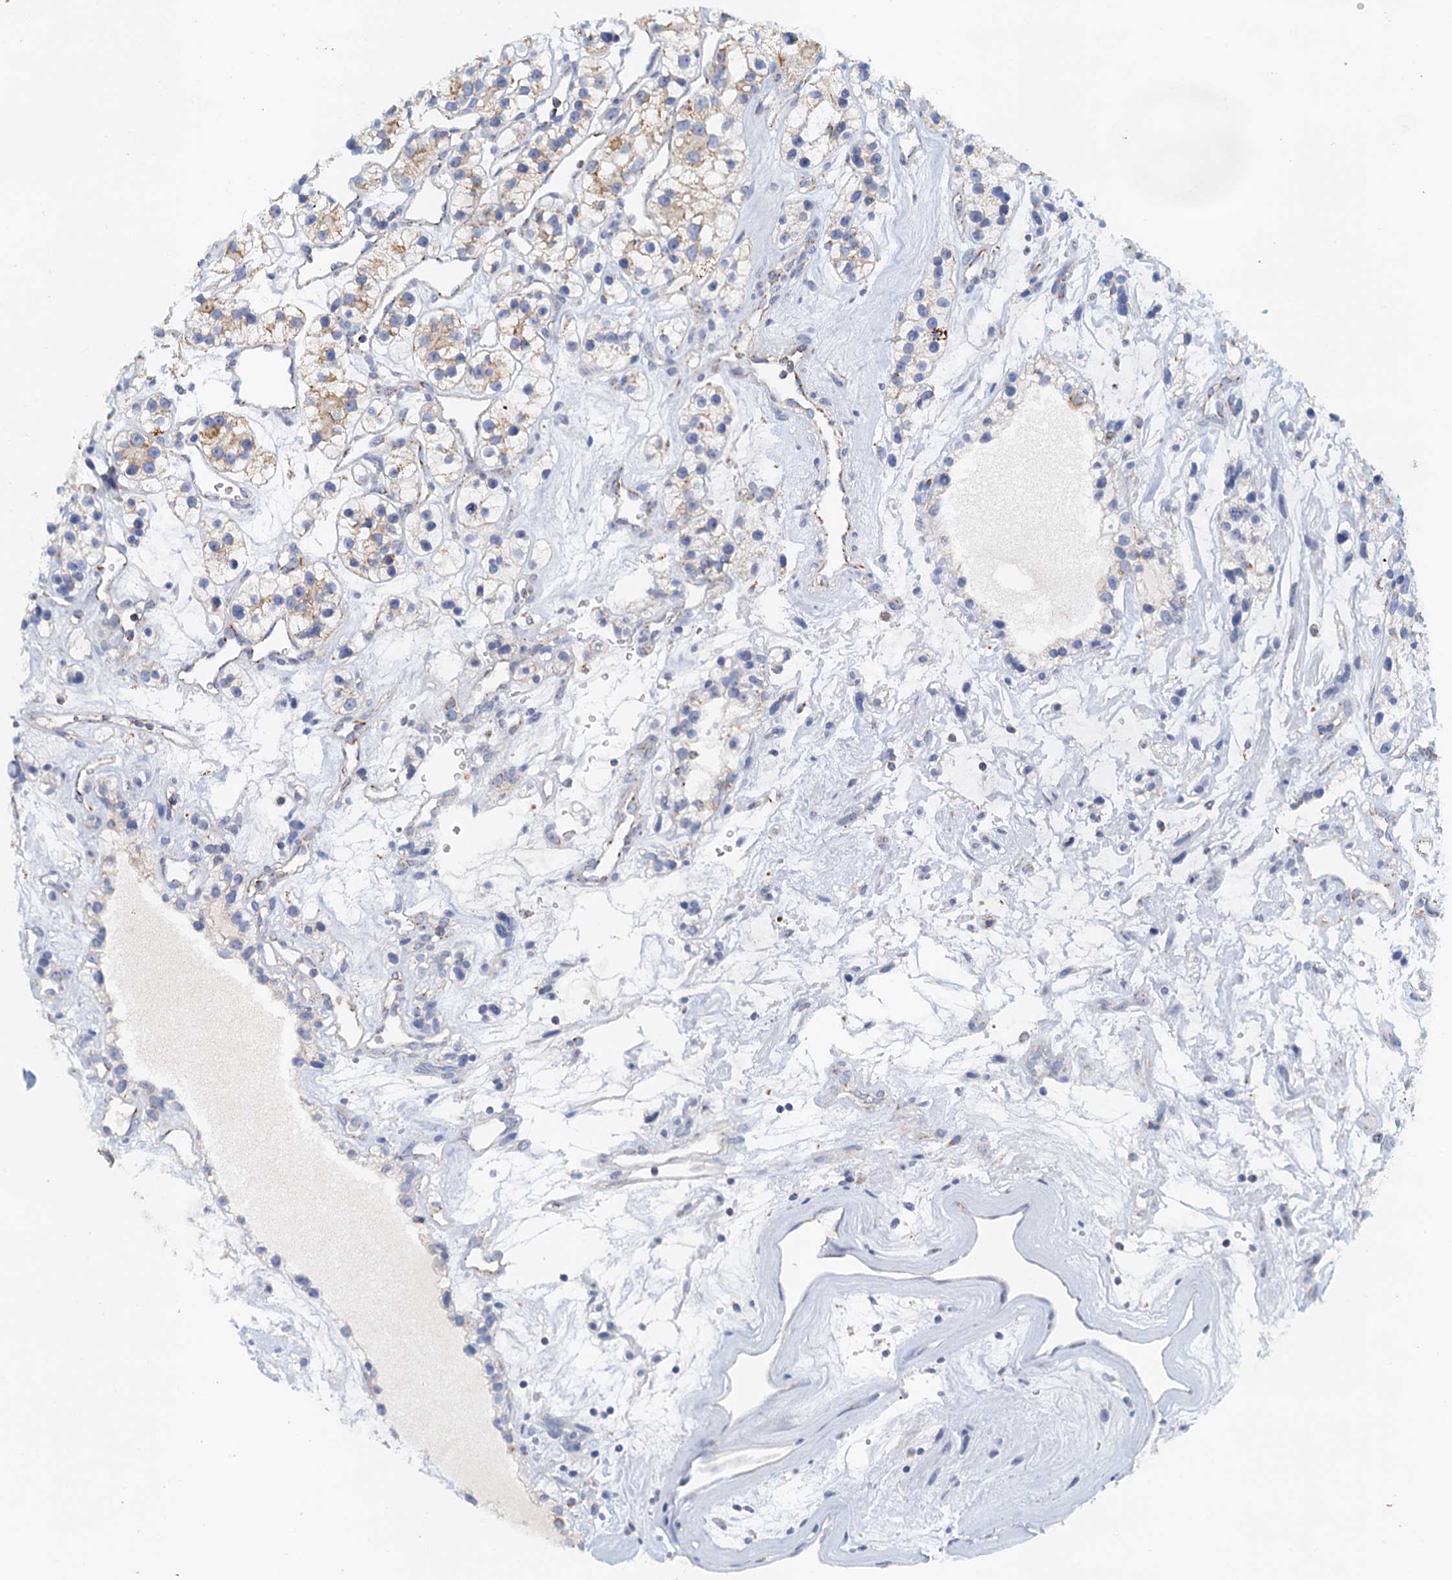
{"staining": {"intensity": "moderate", "quantity": "<25%", "location": "cytoplasmic/membranous"}, "tissue": "renal cancer", "cell_type": "Tumor cells", "image_type": "cancer", "snomed": [{"axis": "morphology", "description": "Adenocarcinoma, NOS"}, {"axis": "topography", "description": "Kidney"}], "caption": "The image shows staining of adenocarcinoma (renal), revealing moderate cytoplasmic/membranous protein expression (brown color) within tumor cells.", "gene": "POC1A", "patient": {"sex": "female", "age": 57}}